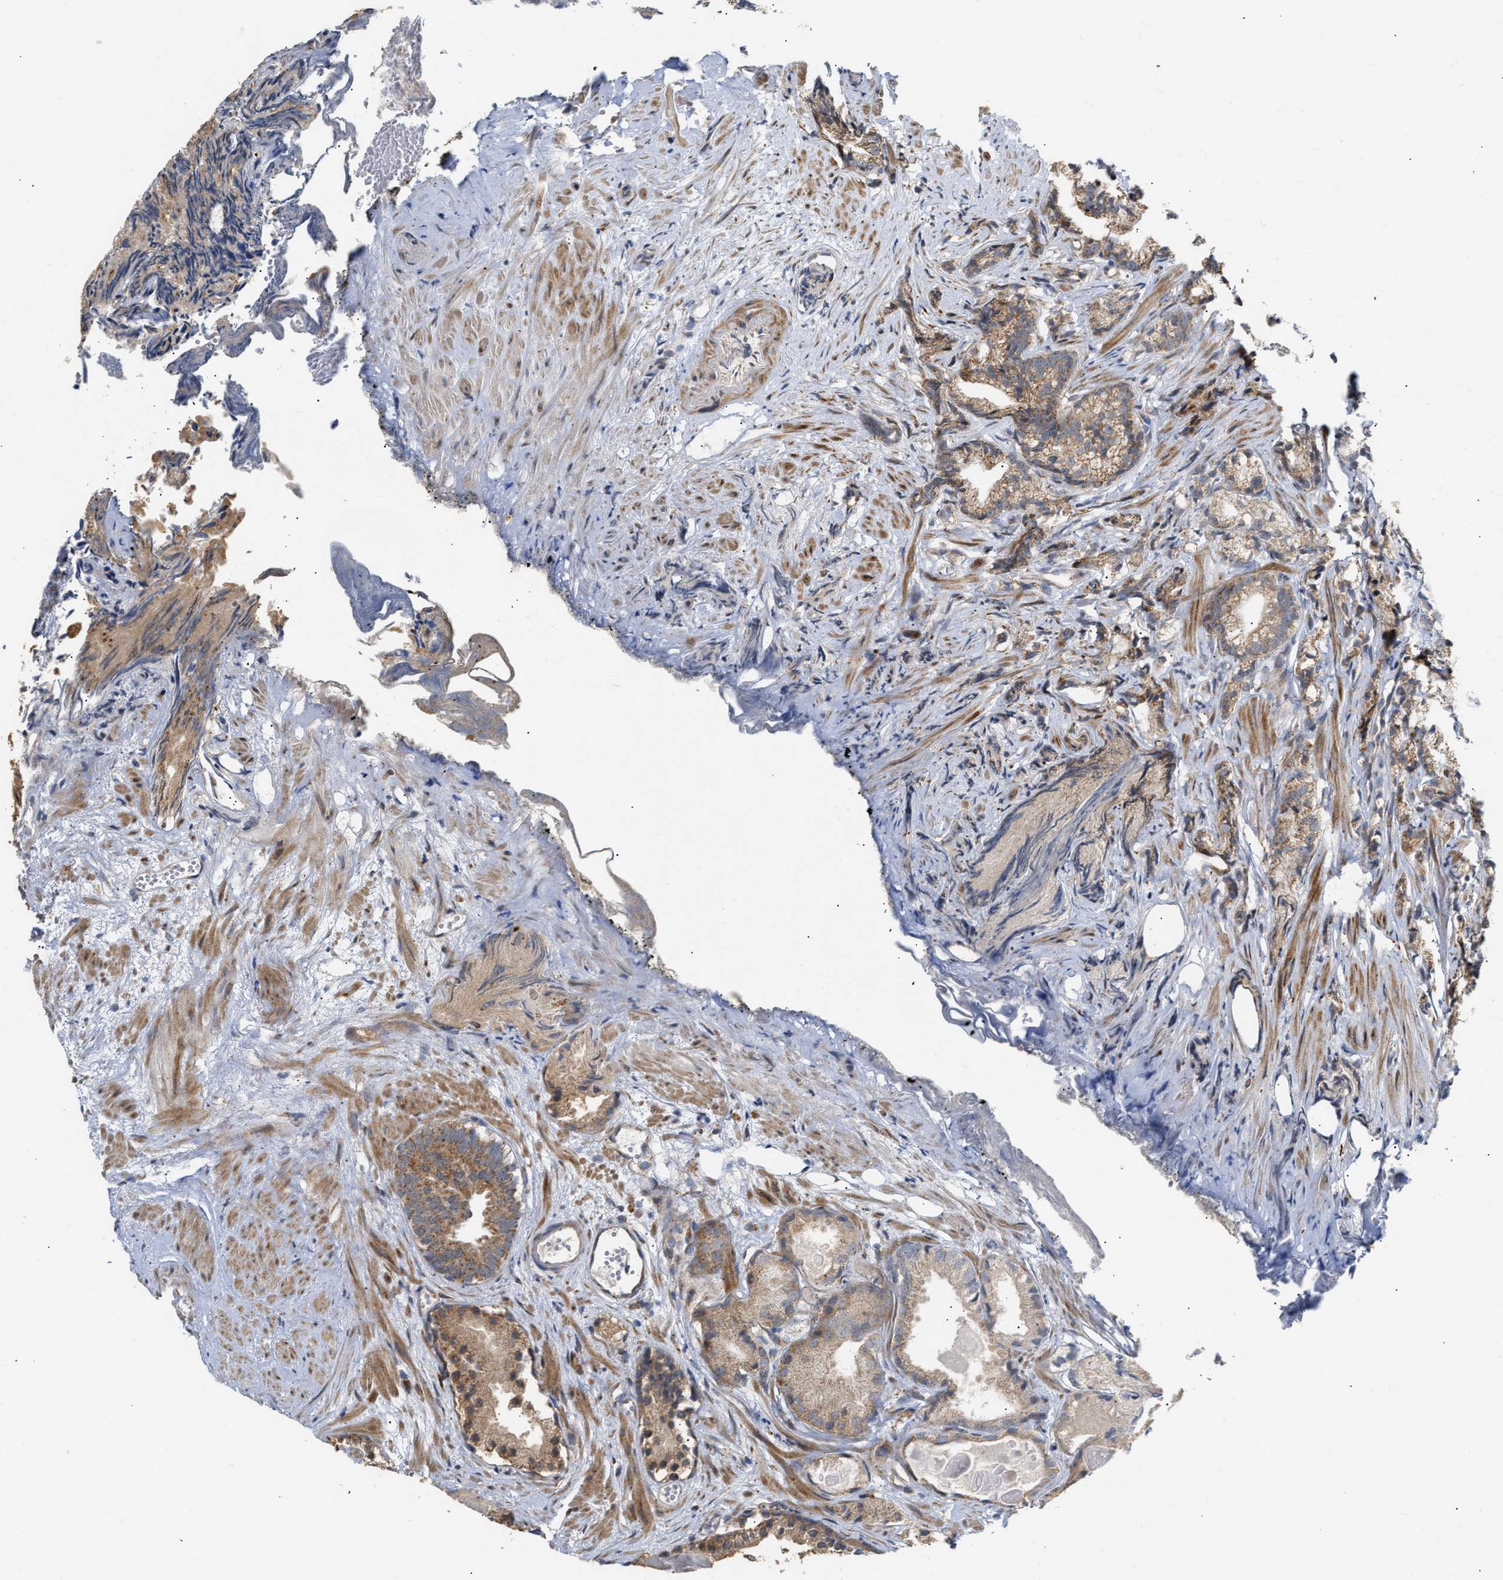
{"staining": {"intensity": "moderate", "quantity": ">75%", "location": "cytoplasmic/membranous"}, "tissue": "prostate cancer", "cell_type": "Tumor cells", "image_type": "cancer", "snomed": [{"axis": "morphology", "description": "Adenocarcinoma, Low grade"}, {"axis": "topography", "description": "Prostate"}], "caption": "Immunohistochemistry of human prostate cancer (low-grade adenocarcinoma) demonstrates medium levels of moderate cytoplasmic/membranous staining in approximately >75% of tumor cells.", "gene": "DEPTOR", "patient": {"sex": "male", "age": 89}}